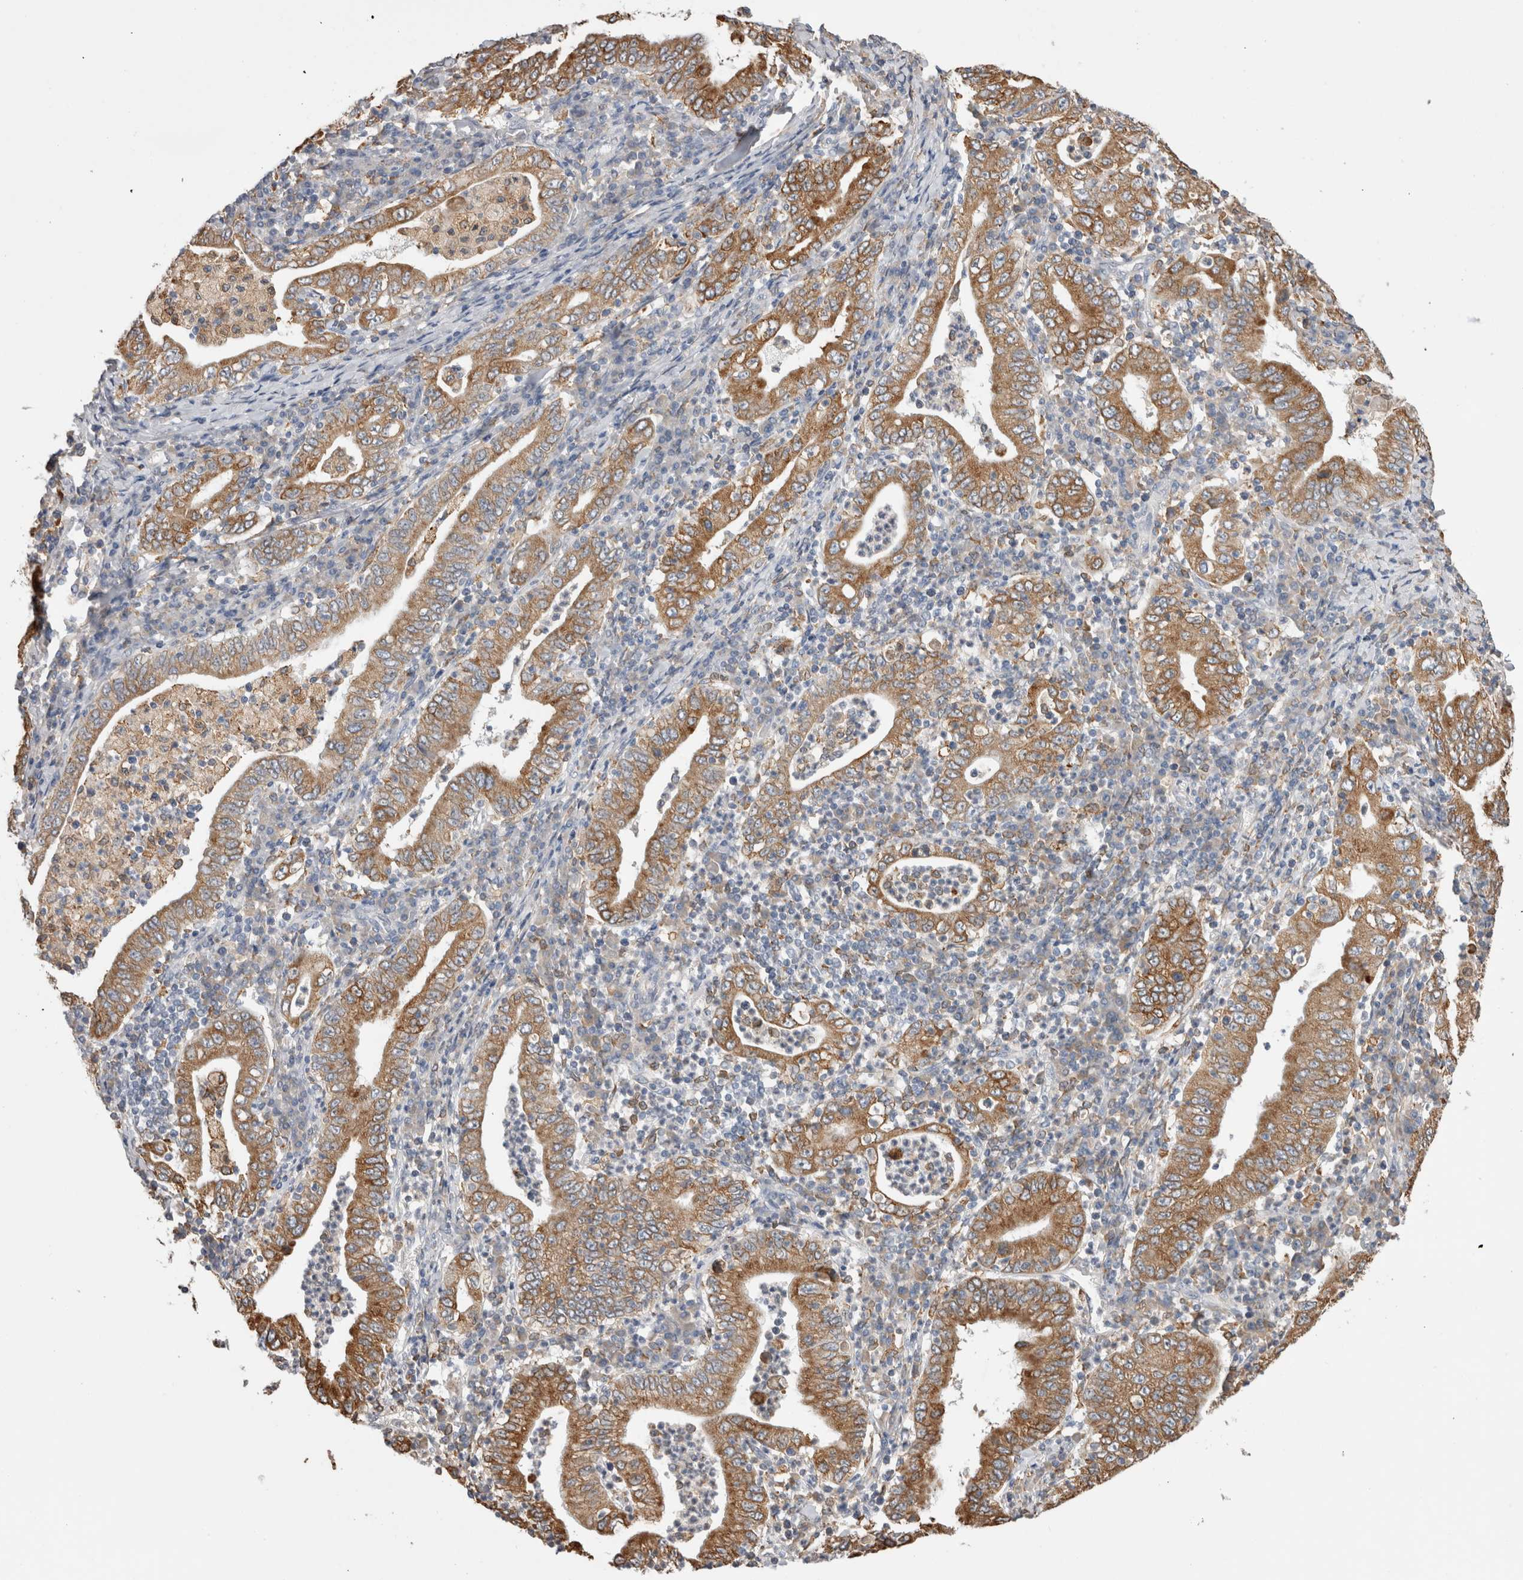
{"staining": {"intensity": "strong", "quantity": ">75%", "location": "cytoplasmic/membranous"}, "tissue": "stomach cancer", "cell_type": "Tumor cells", "image_type": "cancer", "snomed": [{"axis": "morphology", "description": "Normal tissue, NOS"}, {"axis": "morphology", "description": "Adenocarcinoma, NOS"}, {"axis": "topography", "description": "Esophagus"}, {"axis": "topography", "description": "Stomach, upper"}, {"axis": "topography", "description": "Peripheral nerve tissue"}], "caption": "An image of stomach adenocarcinoma stained for a protein demonstrates strong cytoplasmic/membranous brown staining in tumor cells.", "gene": "LRPAP1", "patient": {"sex": "male", "age": 62}}